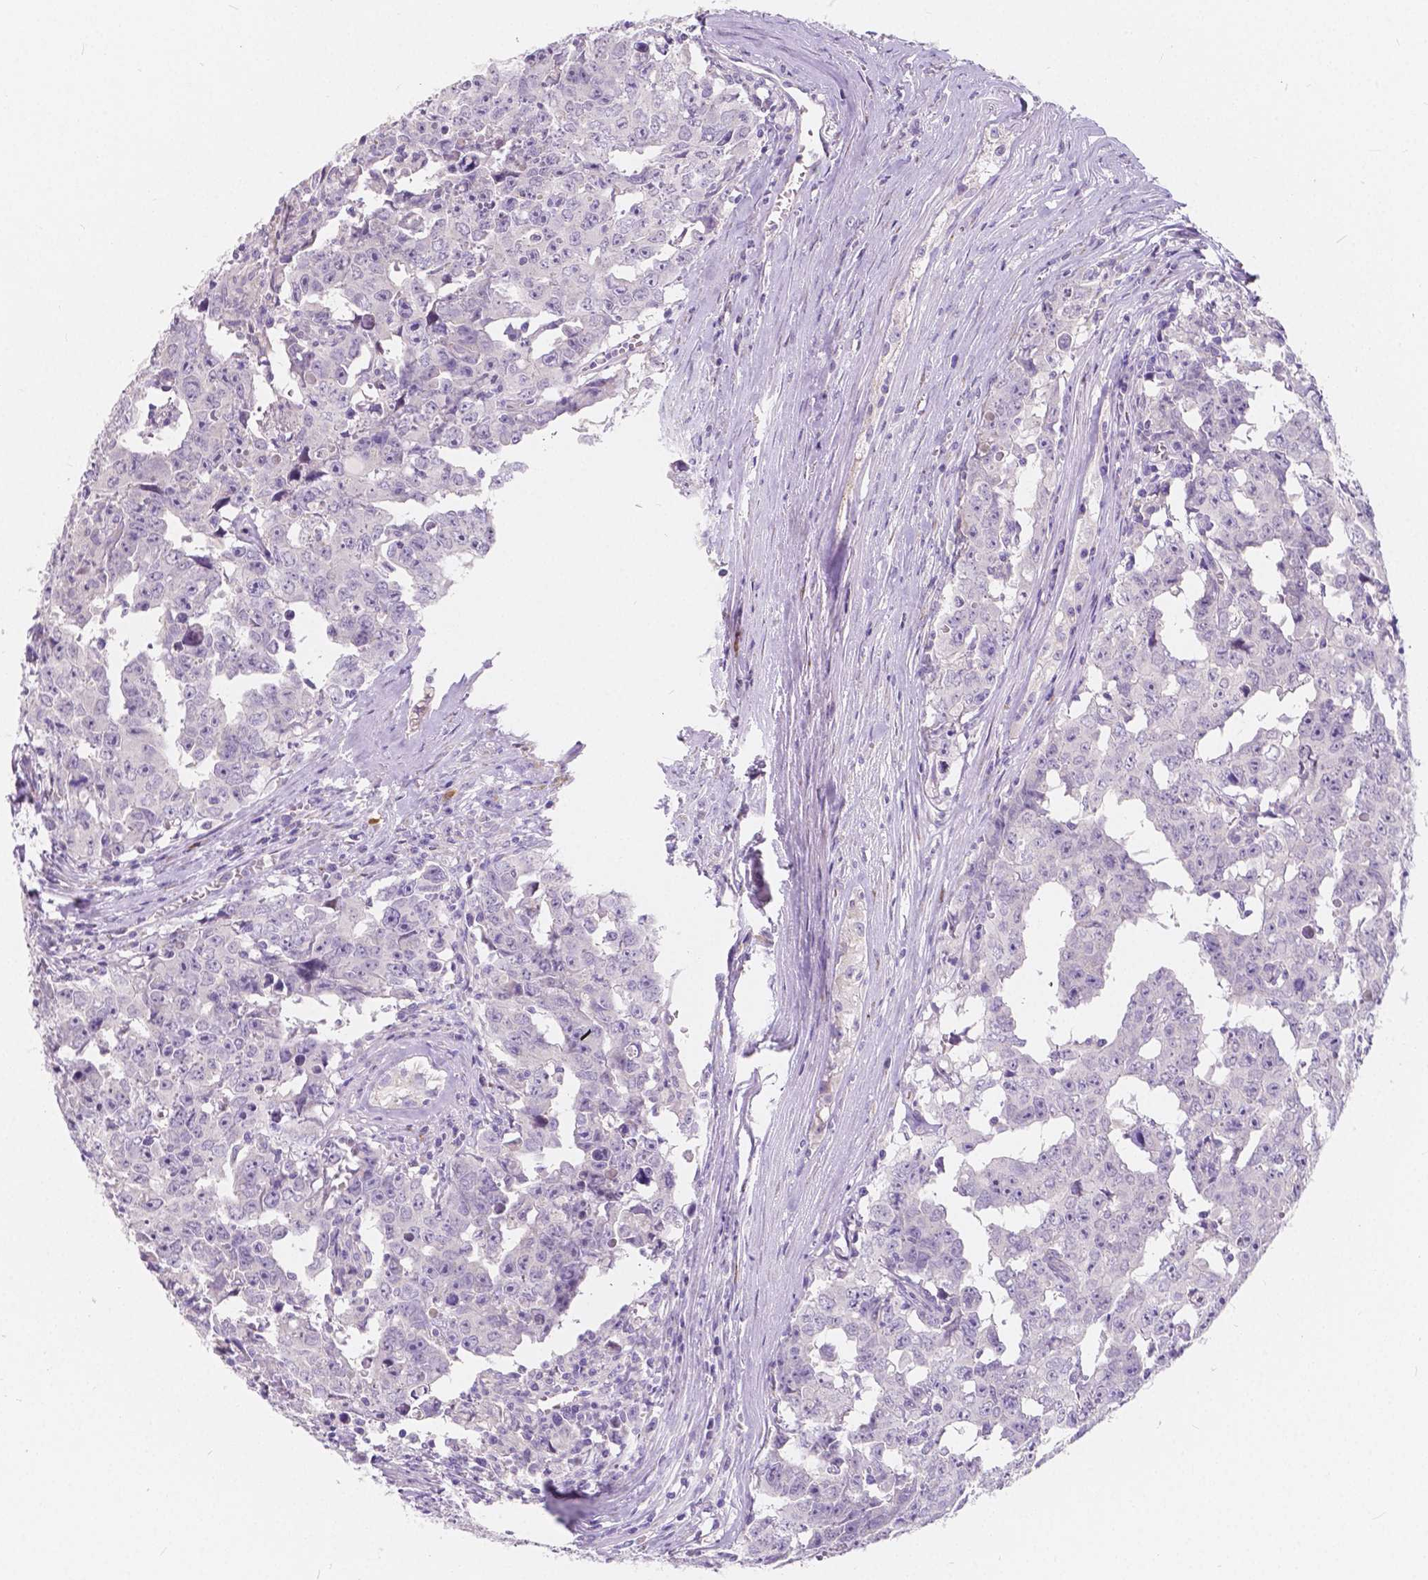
{"staining": {"intensity": "negative", "quantity": "none", "location": "none"}, "tissue": "testis cancer", "cell_type": "Tumor cells", "image_type": "cancer", "snomed": [{"axis": "morphology", "description": "Carcinoma, Embryonal, NOS"}, {"axis": "topography", "description": "Testis"}], "caption": "High power microscopy image of an immunohistochemistry image of testis cancer (embryonal carcinoma), revealing no significant expression in tumor cells.", "gene": "RNF186", "patient": {"sex": "male", "age": 22}}